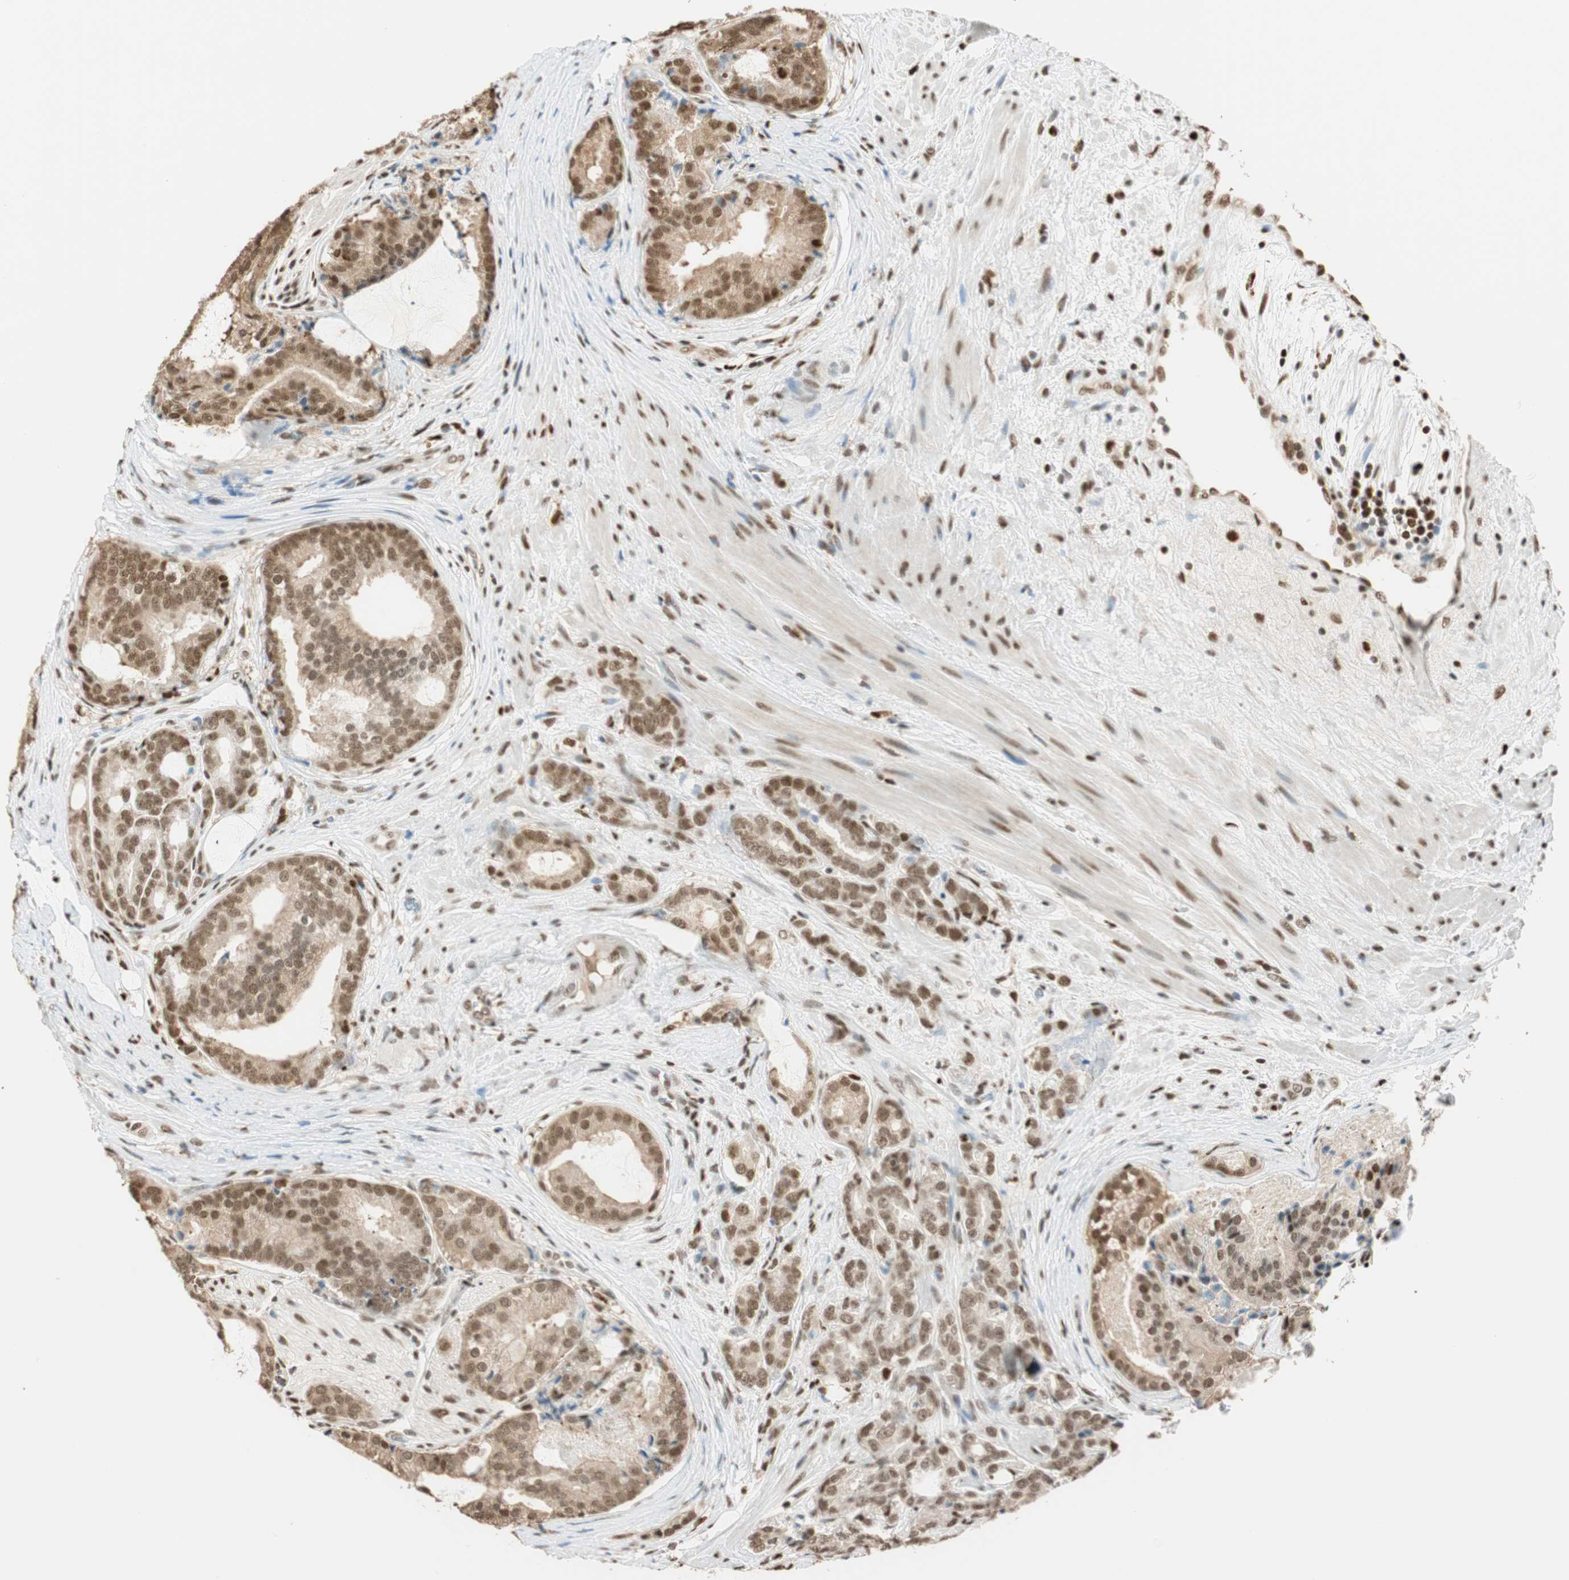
{"staining": {"intensity": "moderate", "quantity": ">75%", "location": "cytoplasmic/membranous,nuclear"}, "tissue": "prostate cancer", "cell_type": "Tumor cells", "image_type": "cancer", "snomed": [{"axis": "morphology", "description": "Adenocarcinoma, Low grade"}, {"axis": "topography", "description": "Prostate"}], "caption": "Immunohistochemistry (DAB) staining of human prostate low-grade adenocarcinoma exhibits moderate cytoplasmic/membranous and nuclear protein positivity in about >75% of tumor cells.", "gene": "FANCG", "patient": {"sex": "male", "age": 58}}